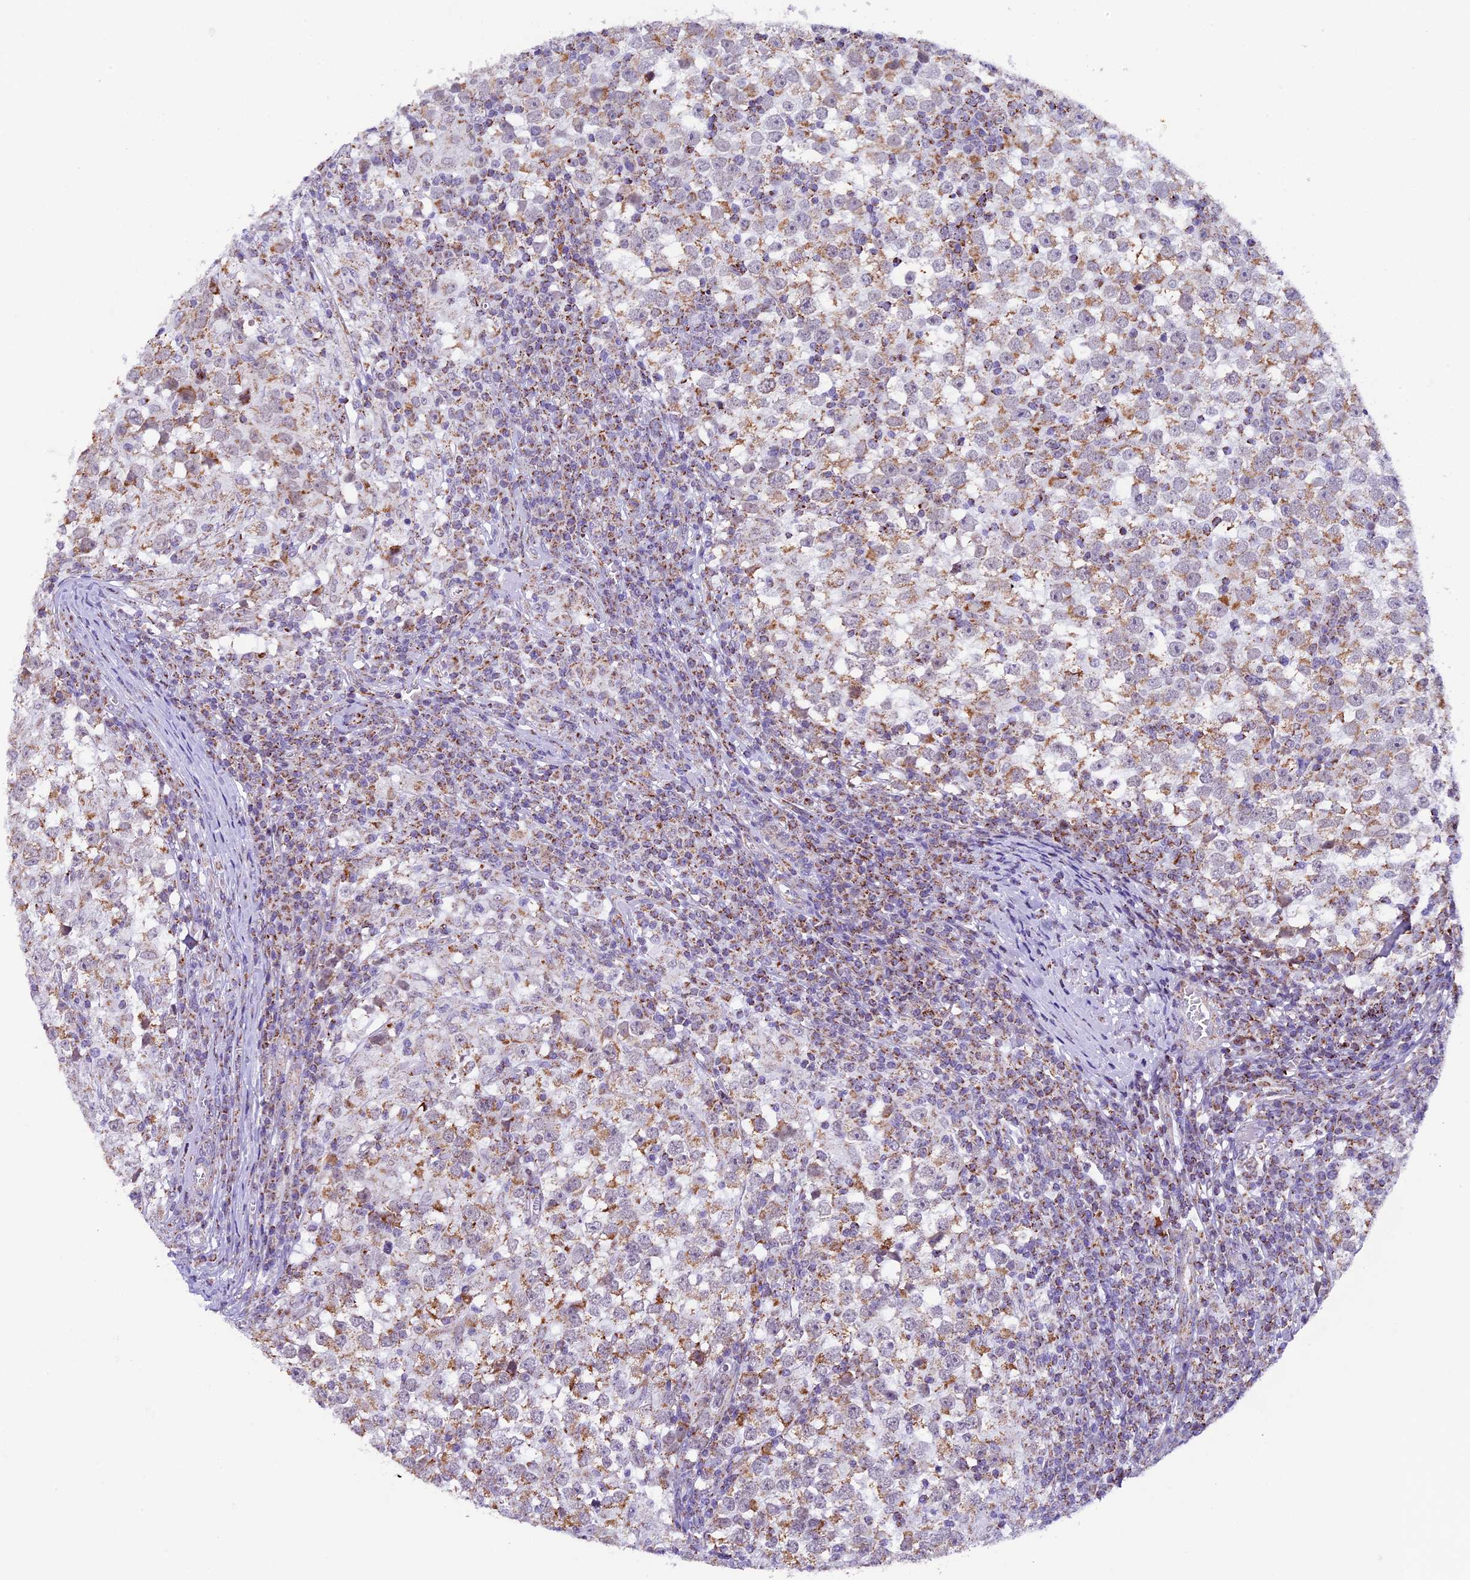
{"staining": {"intensity": "moderate", "quantity": ">75%", "location": "cytoplasmic/membranous"}, "tissue": "testis cancer", "cell_type": "Tumor cells", "image_type": "cancer", "snomed": [{"axis": "morphology", "description": "Seminoma, NOS"}, {"axis": "topography", "description": "Testis"}], "caption": "A brown stain labels moderate cytoplasmic/membranous expression of a protein in human testis cancer (seminoma) tumor cells.", "gene": "TFAM", "patient": {"sex": "male", "age": 65}}